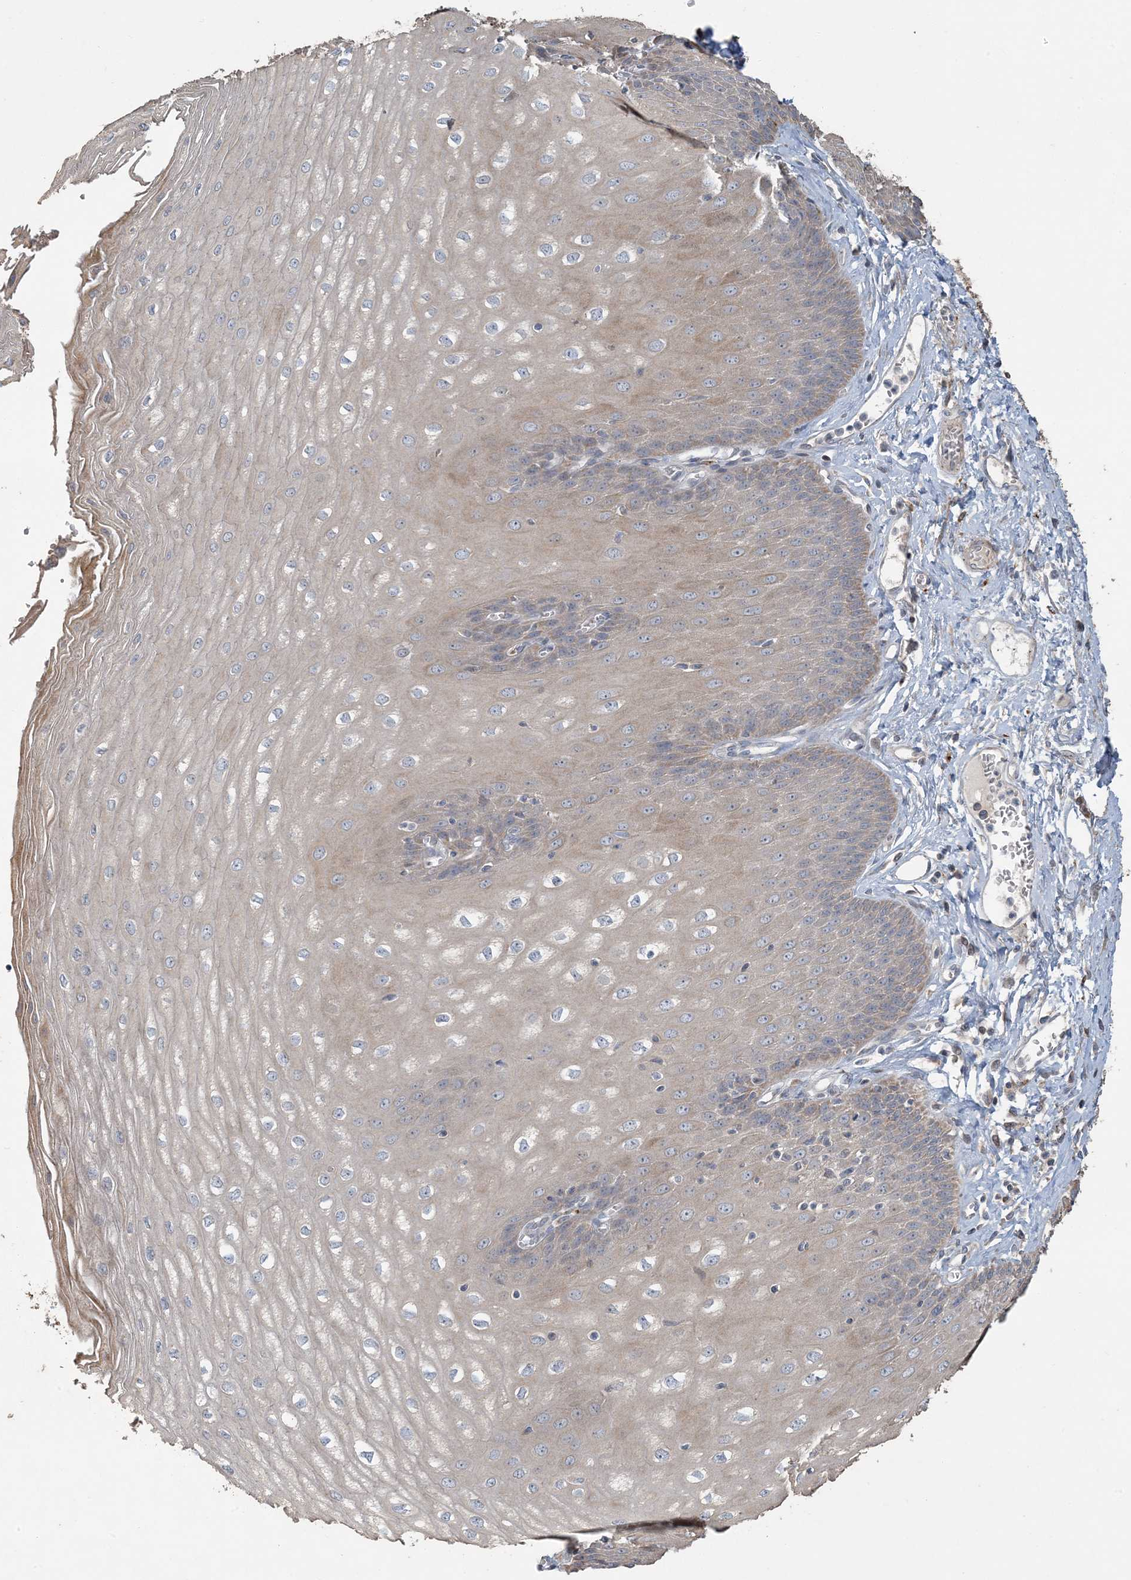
{"staining": {"intensity": "strong", "quantity": "<25%", "location": "cytoplasmic/membranous"}, "tissue": "esophagus", "cell_type": "Squamous epithelial cells", "image_type": "normal", "snomed": [{"axis": "morphology", "description": "Normal tissue, NOS"}, {"axis": "topography", "description": "Esophagus"}], "caption": "IHC of benign esophagus reveals medium levels of strong cytoplasmic/membranous expression in approximately <25% of squamous epithelial cells.", "gene": "LTN1", "patient": {"sex": "male", "age": 60}}